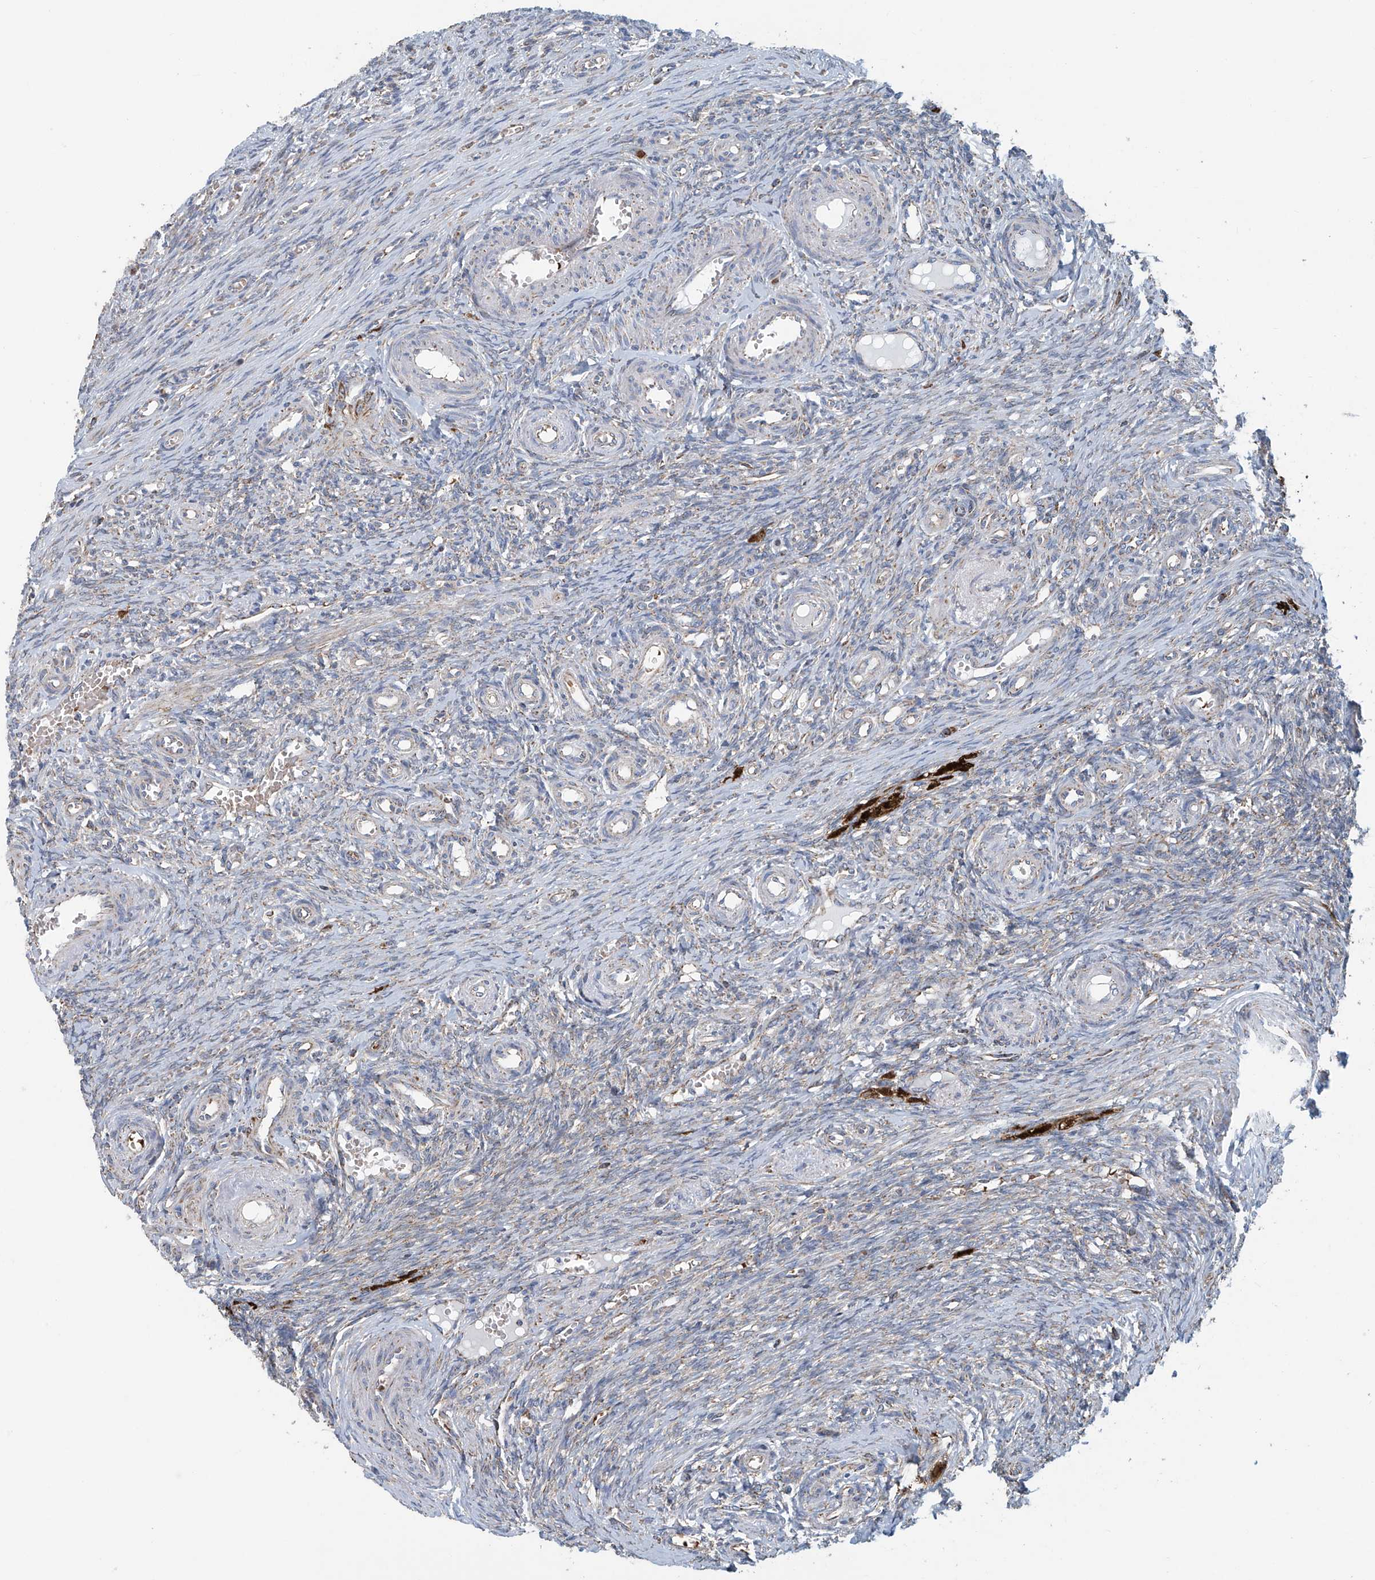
{"staining": {"intensity": "weak", "quantity": "<25%", "location": "cytoplasmic/membranous"}, "tissue": "ovary", "cell_type": "Ovarian stroma cells", "image_type": "normal", "snomed": [{"axis": "morphology", "description": "Adenocarcinoma, NOS"}, {"axis": "topography", "description": "Endometrium"}], "caption": "Protein analysis of normal ovary shows no significant staining in ovarian stroma cells.", "gene": "COMMD1", "patient": {"sex": "female", "age": 32}}